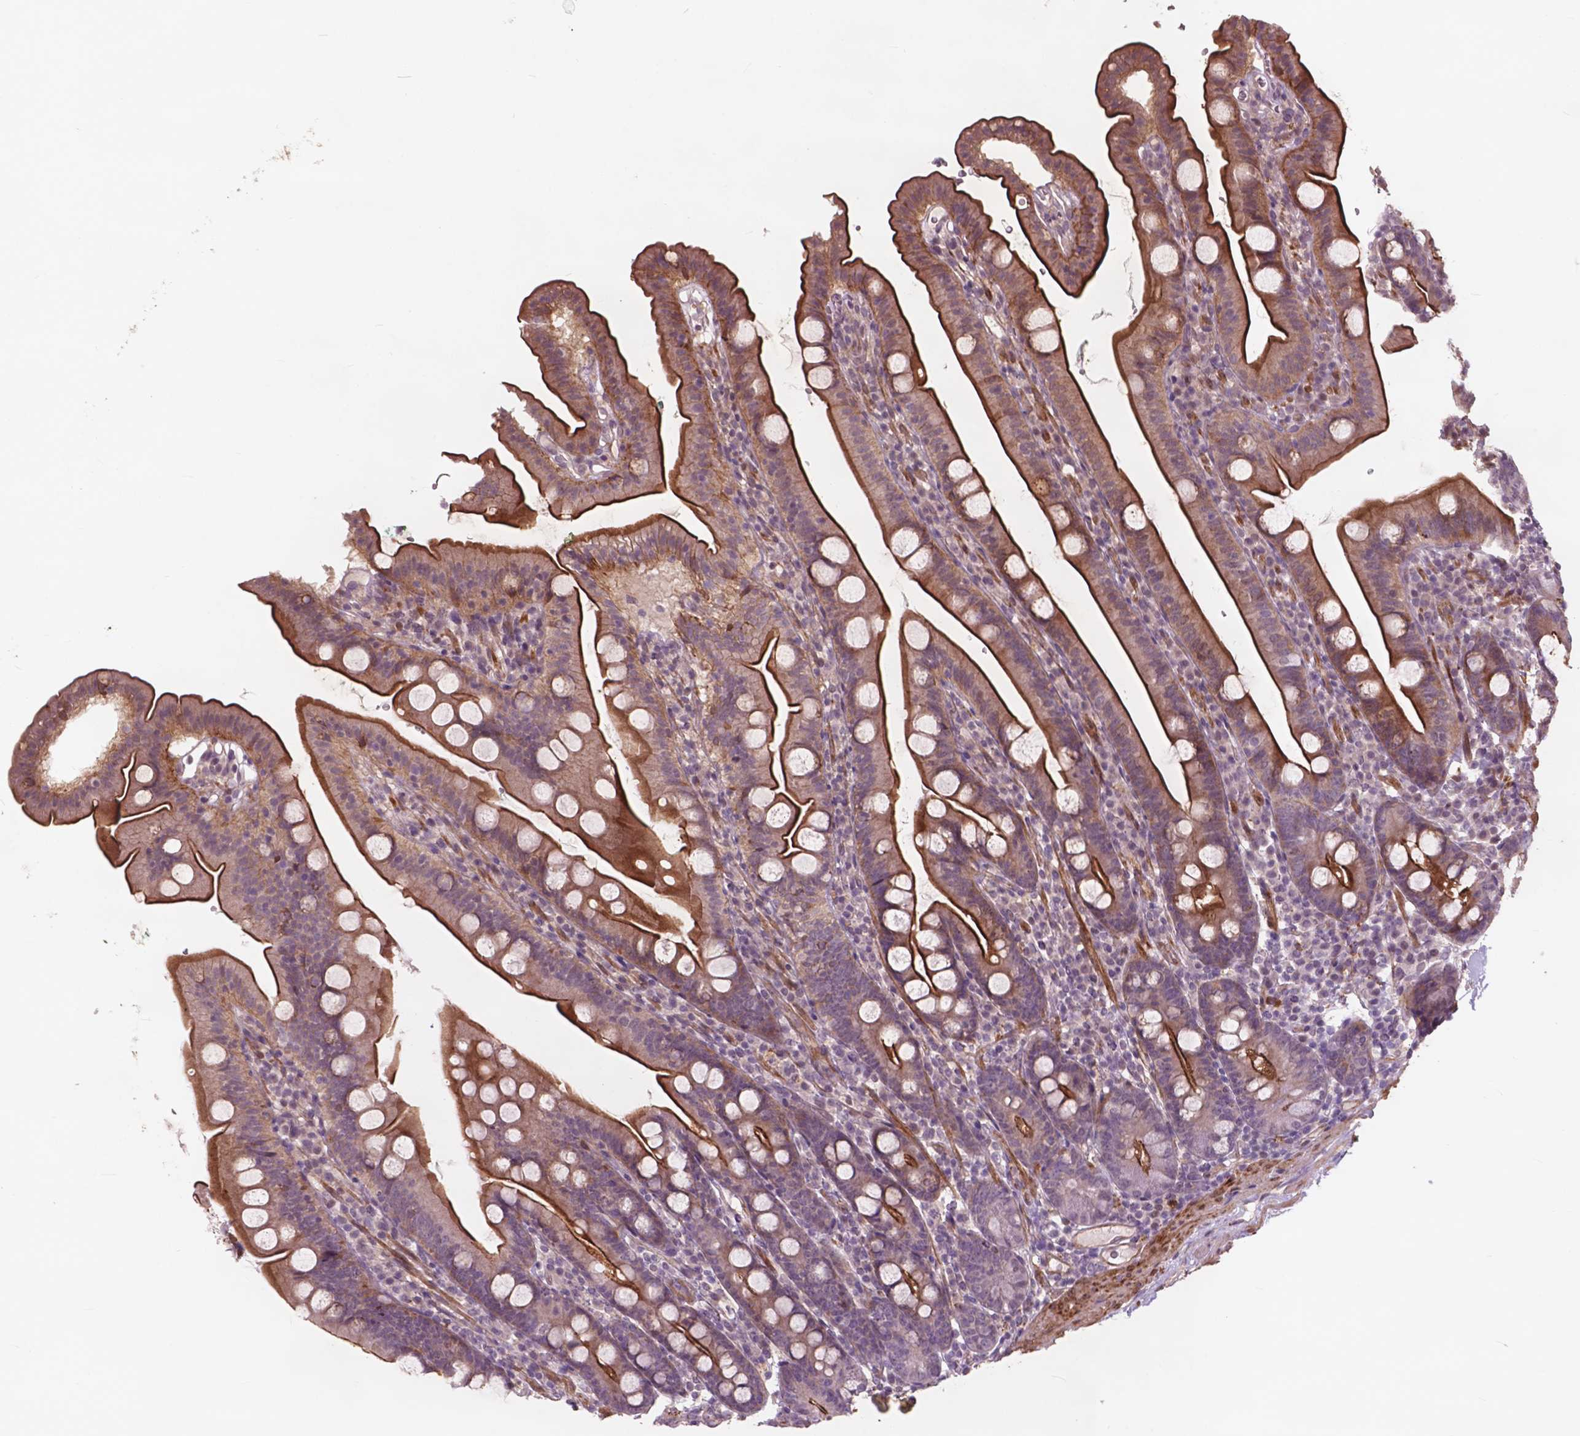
{"staining": {"intensity": "strong", "quantity": "25%-75%", "location": "cytoplasmic/membranous"}, "tissue": "duodenum", "cell_type": "Glandular cells", "image_type": "normal", "snomed": [{"axis": "morphology", "description": "Normal tissue, NOS"}, {"axis": "topography", "description": "Duodenum"}], "caption": "This micrograph reveals IHC staining of benign human duodenum, with high strong cytoplasmic/membranous expression in approximately 25%-75% of glandular cells.", "gene": "RFPL4B", "patient": {"sex": "female", "age": 67}}